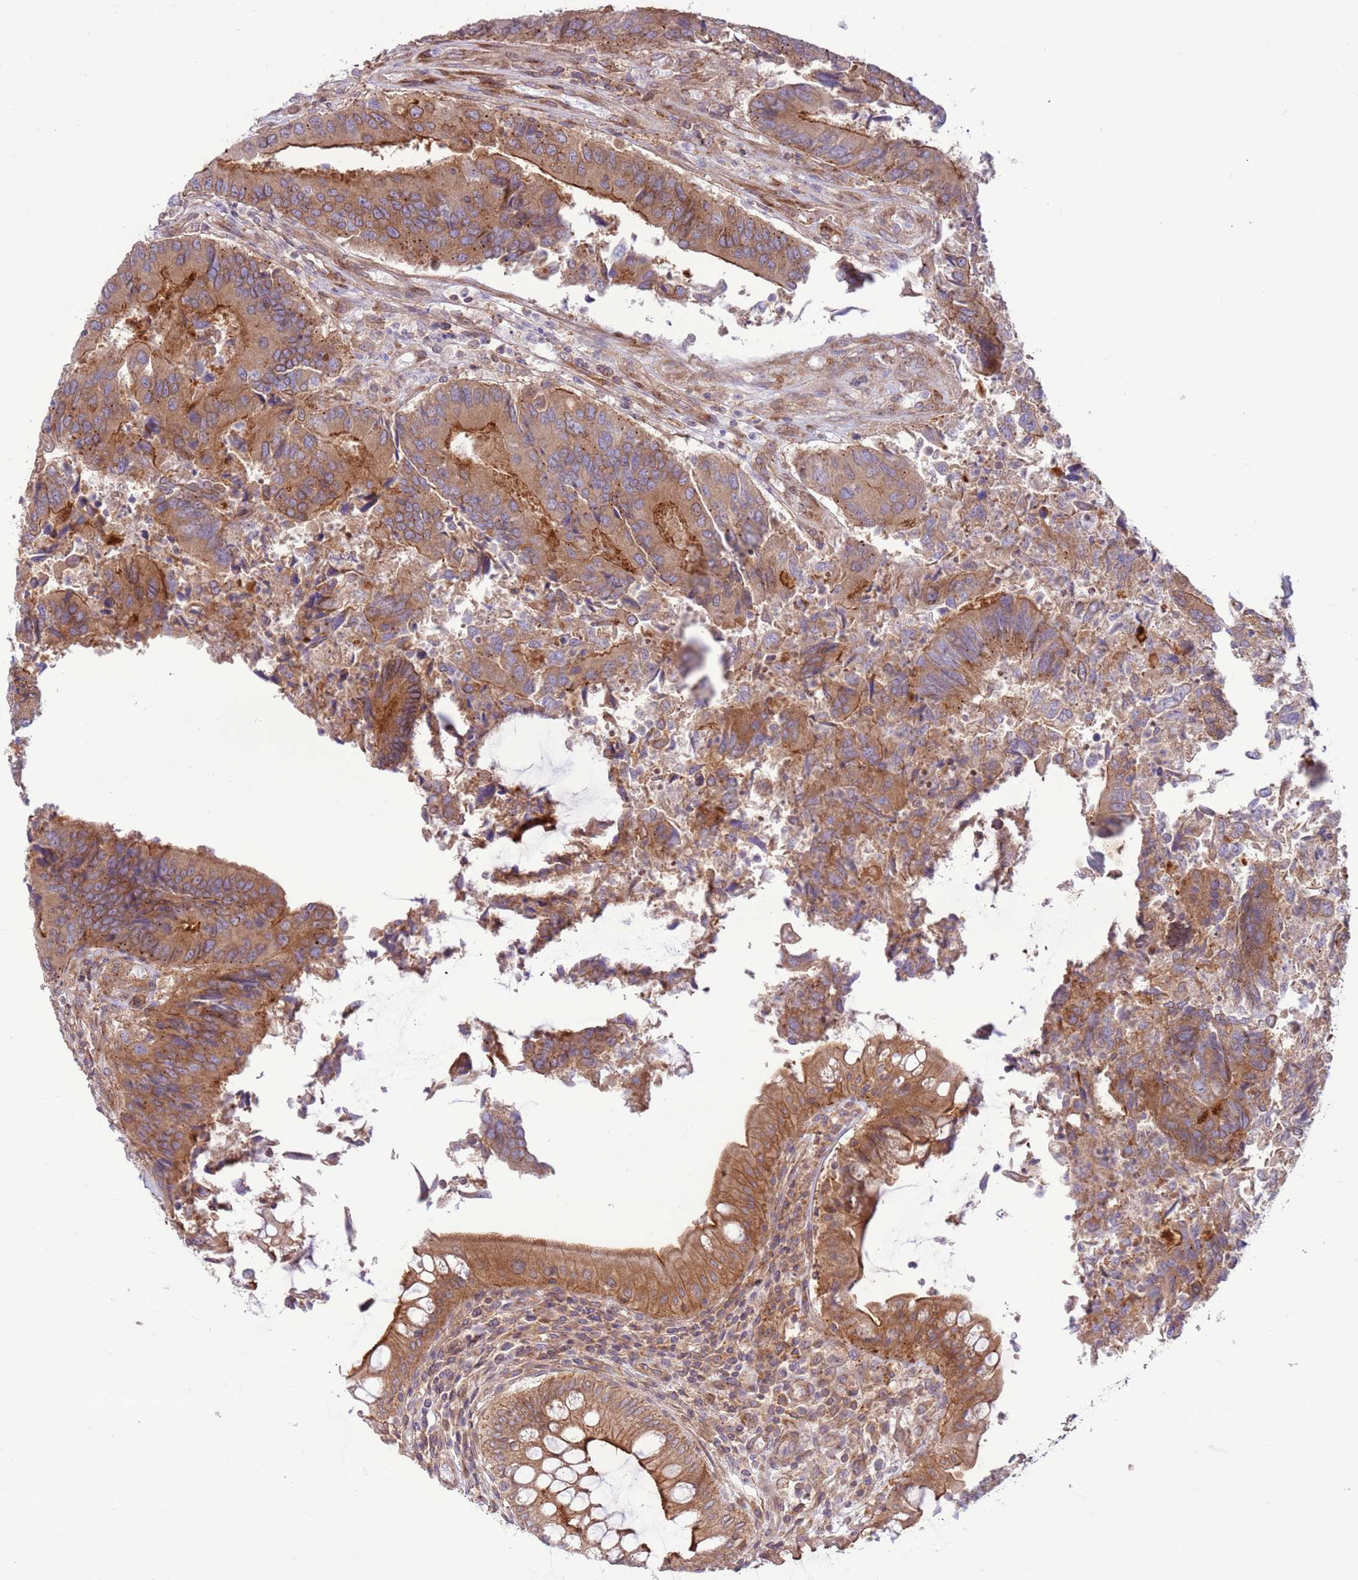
{"staining": {"intensity": "moderate", "quantity": ">75%", "location": "cytoplasmic/membranous"}, "tissue": "colorectal cancer", "cell_type": "Tumor cells", "image_type": "cancer", "snomed": [{"axis": "morphology", "description": "Adenocarcinoma, NOS"}, {"axis": "topography", "description": "Colon"}], "caption": "A photomicrograph of colorectal cancer (adenocarcinoma) stained for a protein displays moderate cytoplasmic/membranous brown staining in tumor cells.", "gene": "DDX19B", "patient": {"sex": "female", "age": 67}}